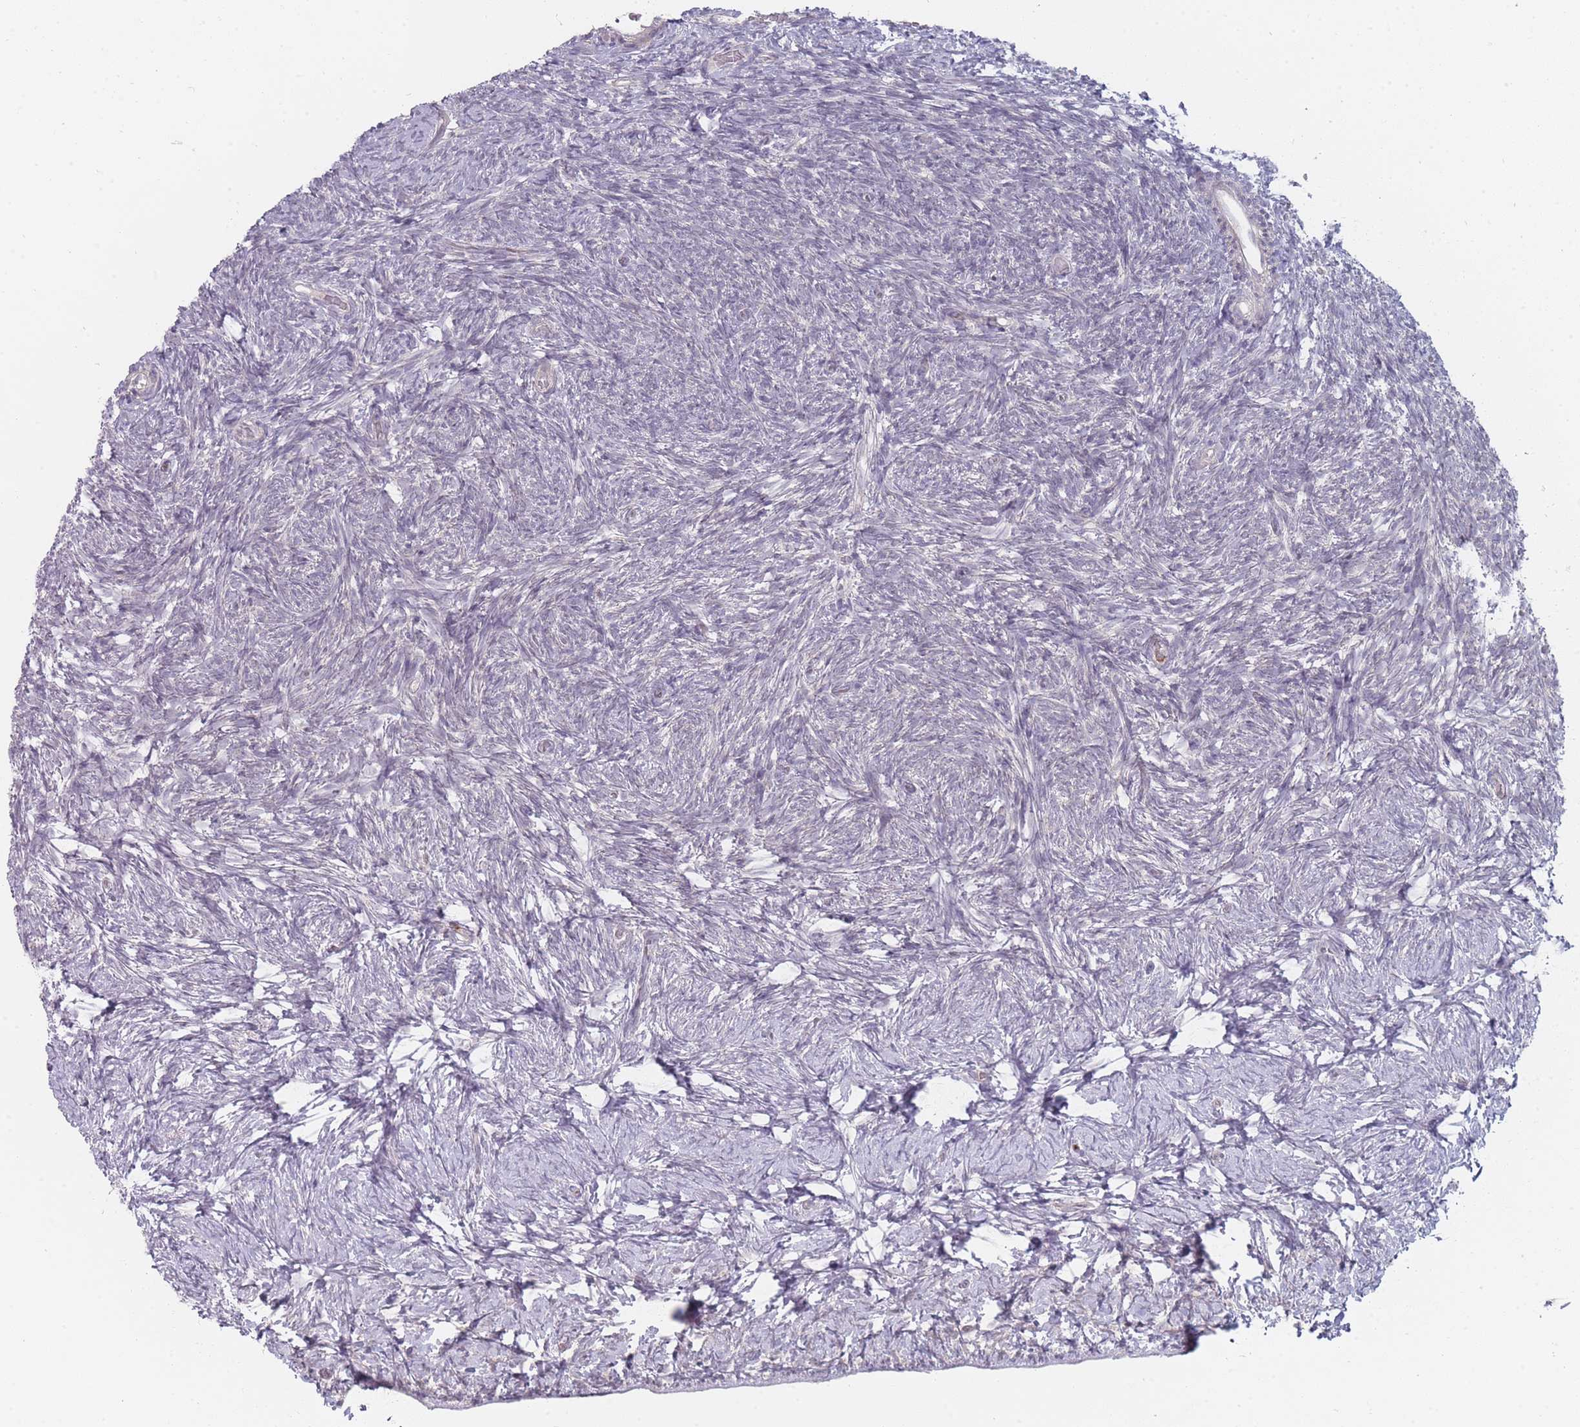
{"staining": {"intensity": "negative", "quantity": "none", "location": "none"}, "tissue": "ovary", "cell_type": "Ovarian stroma cells", "image_type": "normal", "snomed": [{"axis": "morphology", "description": "Normal tissue, NOS"}, {"axis": "topography", "description": "Ovary"}], "caption": "DAB immunohistochemical staining of unremarkable ovary reveals no significant staining in ovarian stroma cells. (DAB (3,3'-diaminobenzidine) IHC, high magnification).", "gene": "PCDH12", "patient": {"sex": "female", "age": 39}}